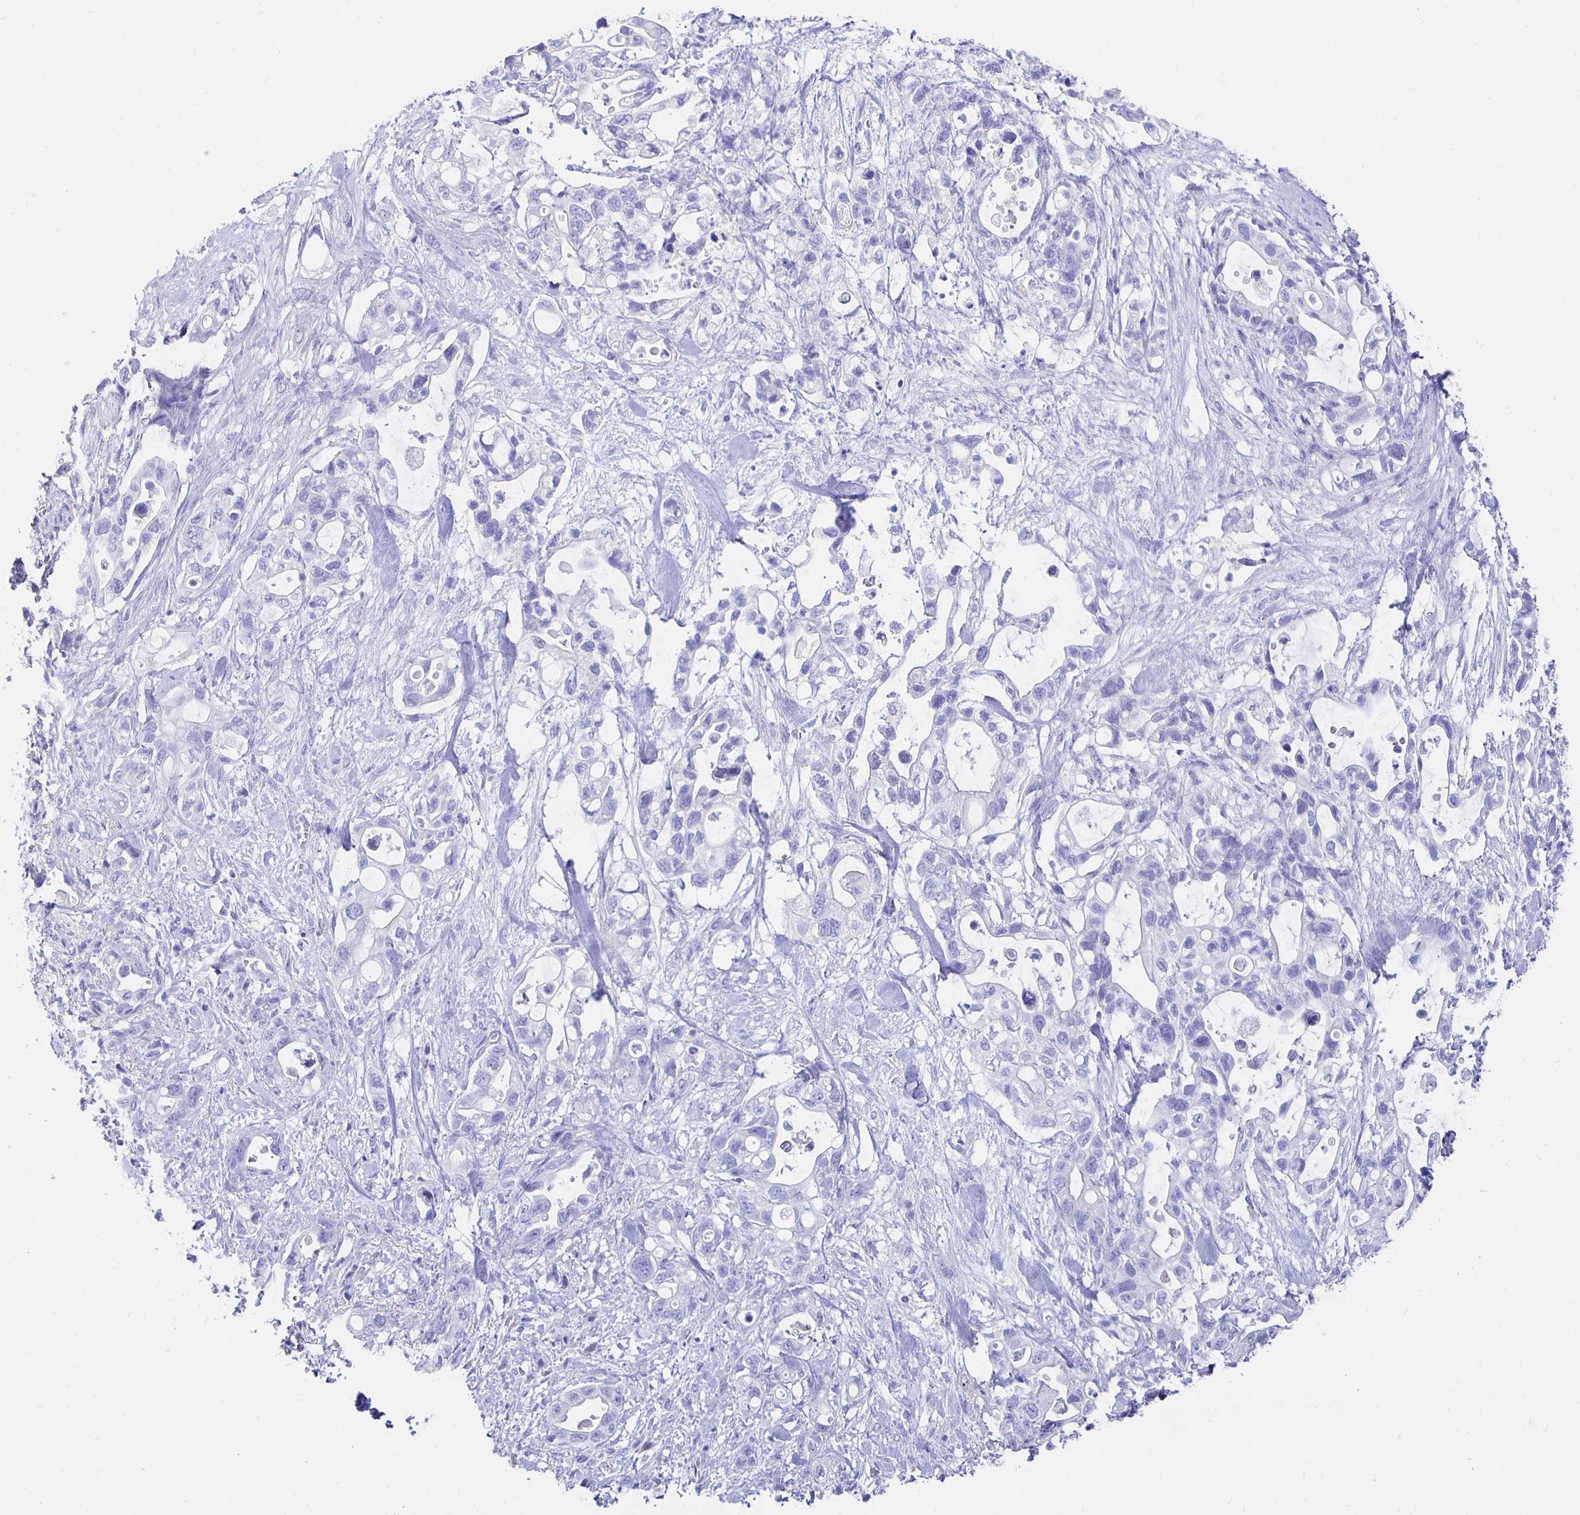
{"staining": {"intensity": "negative", "quantity": "none", "location": "none"}, "tissue": "pancreatic cancer", "cell_type": "Tumor cells", "image_type": "cancer", "snomed": [{"axis": "morphology", "description": "Adenocarcinoma, NOS"}, {"axis": "topography", "description": "Pancreas"}], "caption": "This is an IHC image of adenocarcinoma (pancreatic). There is no staining in tumor cells.", "gene": "UMOD", "patient": {"sex": "female", "age": 72}}